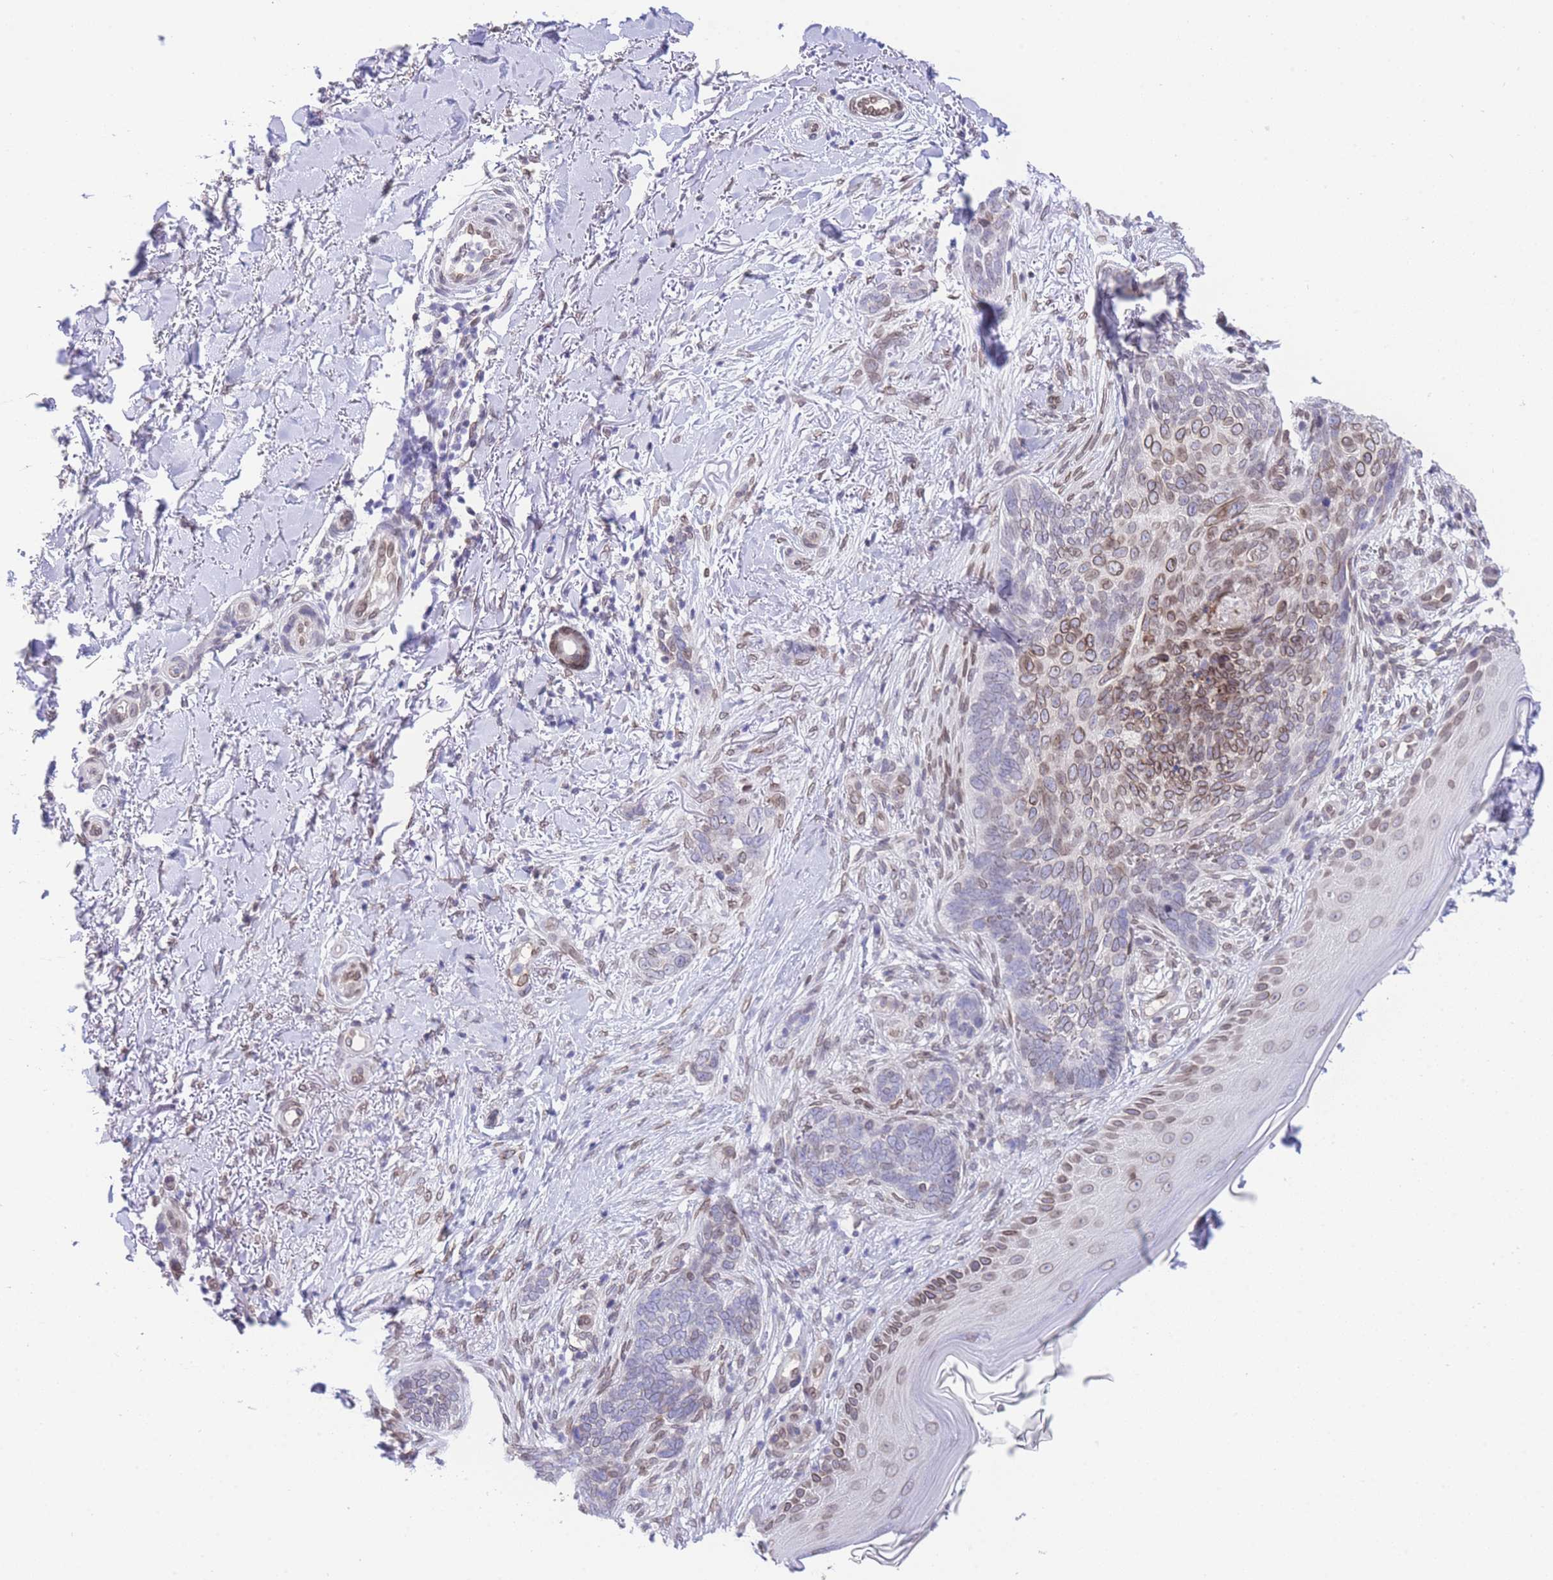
{"staining": {"intensity": "moderate", "quantity": "25%-75%", "location": "cytoplasmic/membranous,nuclear"}, "tissue": "skin cancer", "cell_type": "Tumor cells", "image_type": "cancer", "snomed": [{"axis": "morphology", "description": "Normal tissue, NOS"}, {"axis": "morphology", "description": "Basal cell carcinoma"}, {"axis": "topography", "description": "Skin"}], "caption": "Brown immunohistochemical staining in human skin cancer displays moderate cytoplasmic/membranous and nuclear positivity in approximately 25%-75% of tumor cells.", "gene": "OR10AD1", "patient": {"sex": "female", "age": 67}}